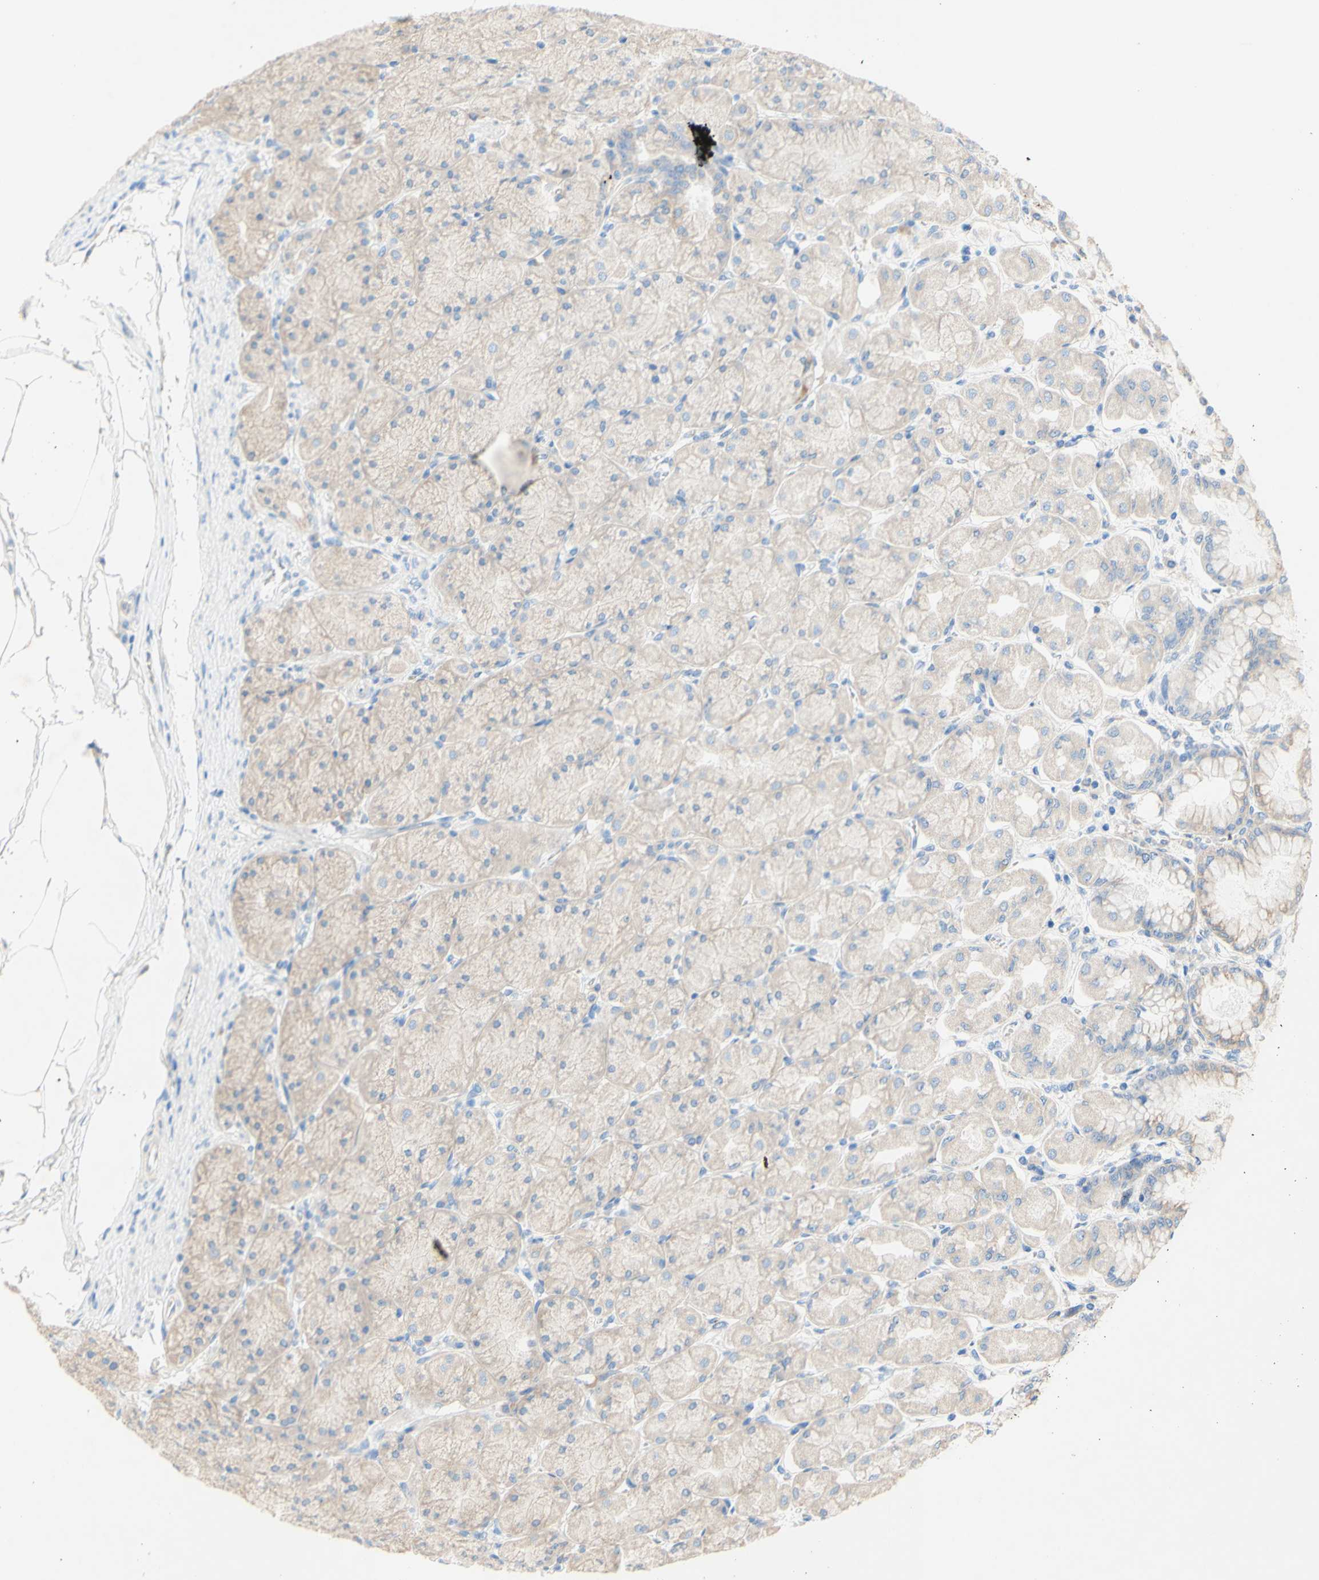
{"staining": {"intensity": "weak", "quantity": "25%-75%", "location": "cytoplasmic/membranous"}, "tissue": "stomach", "cell_type": "Glandular cells", "image_type": "normal", "snomed": [{"axis": "morphology", "description": "Normal tissue, NOS"}, {"axis": "topography", "description": "Stomach, upper"}], "caption": "Protein staining shows weak cytoplasmic/membranous staining in about 25%-75% of glandular cells in unremarkable stomach. (Brightfield microscopy of DAB IHC at high magnification).", "gene": "TMIGD2", "patient": {"sex": "female", "age": 56}}